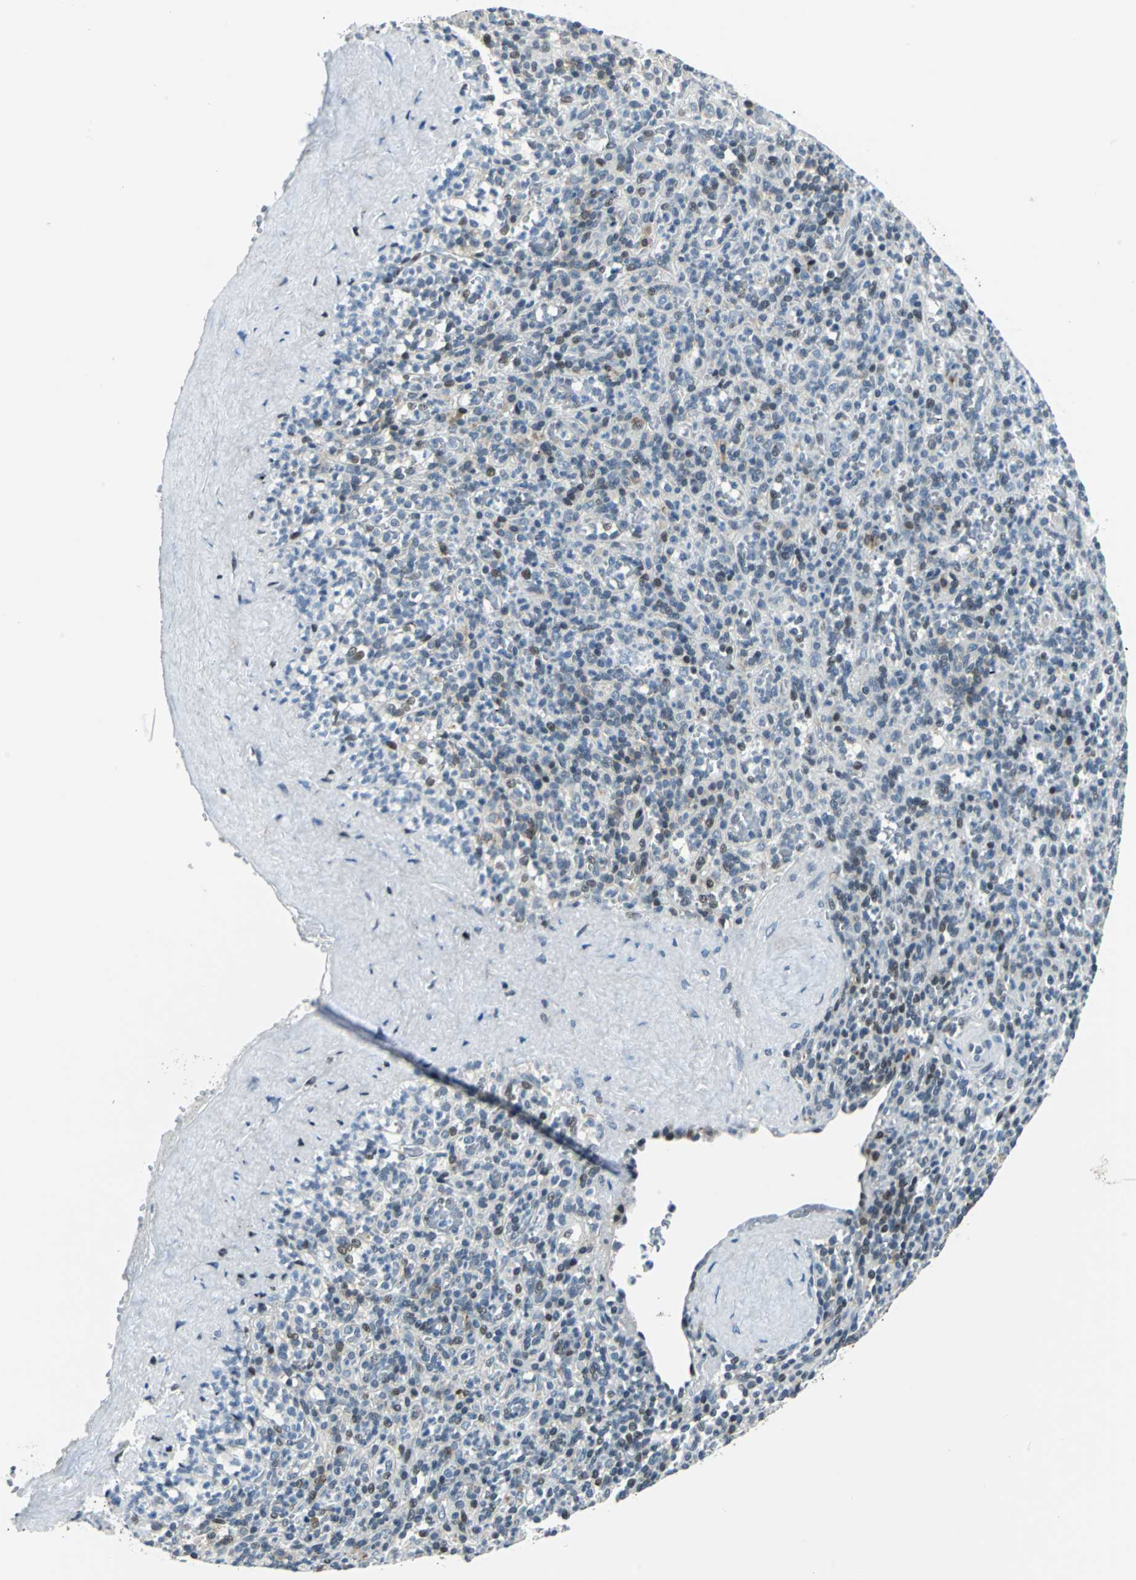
{"staining": {"intensity": "moderate", "quantity": "<25%", "location": "nuclear"}, "tissue": "spleen", "cell_type": "Cells in red pulp", "image_type": "normal", "snomed": [{"axis": "morphology", "description": "Normal tissue, NOS"}, {"axis": "topography", "description": "Spleen"}], "caption": "Protein staining of normal spleen shows moderate nuclear positivity in approximately <25% of cells in red pulp. Using DAB (3,3'-diaminobenzidine) (brown) and hematoxylin (blue) stains, captured at high magnification using brightfield microscopy.", "gene": "HCFC2", "patient": {"sex": "male", "age": 36}}